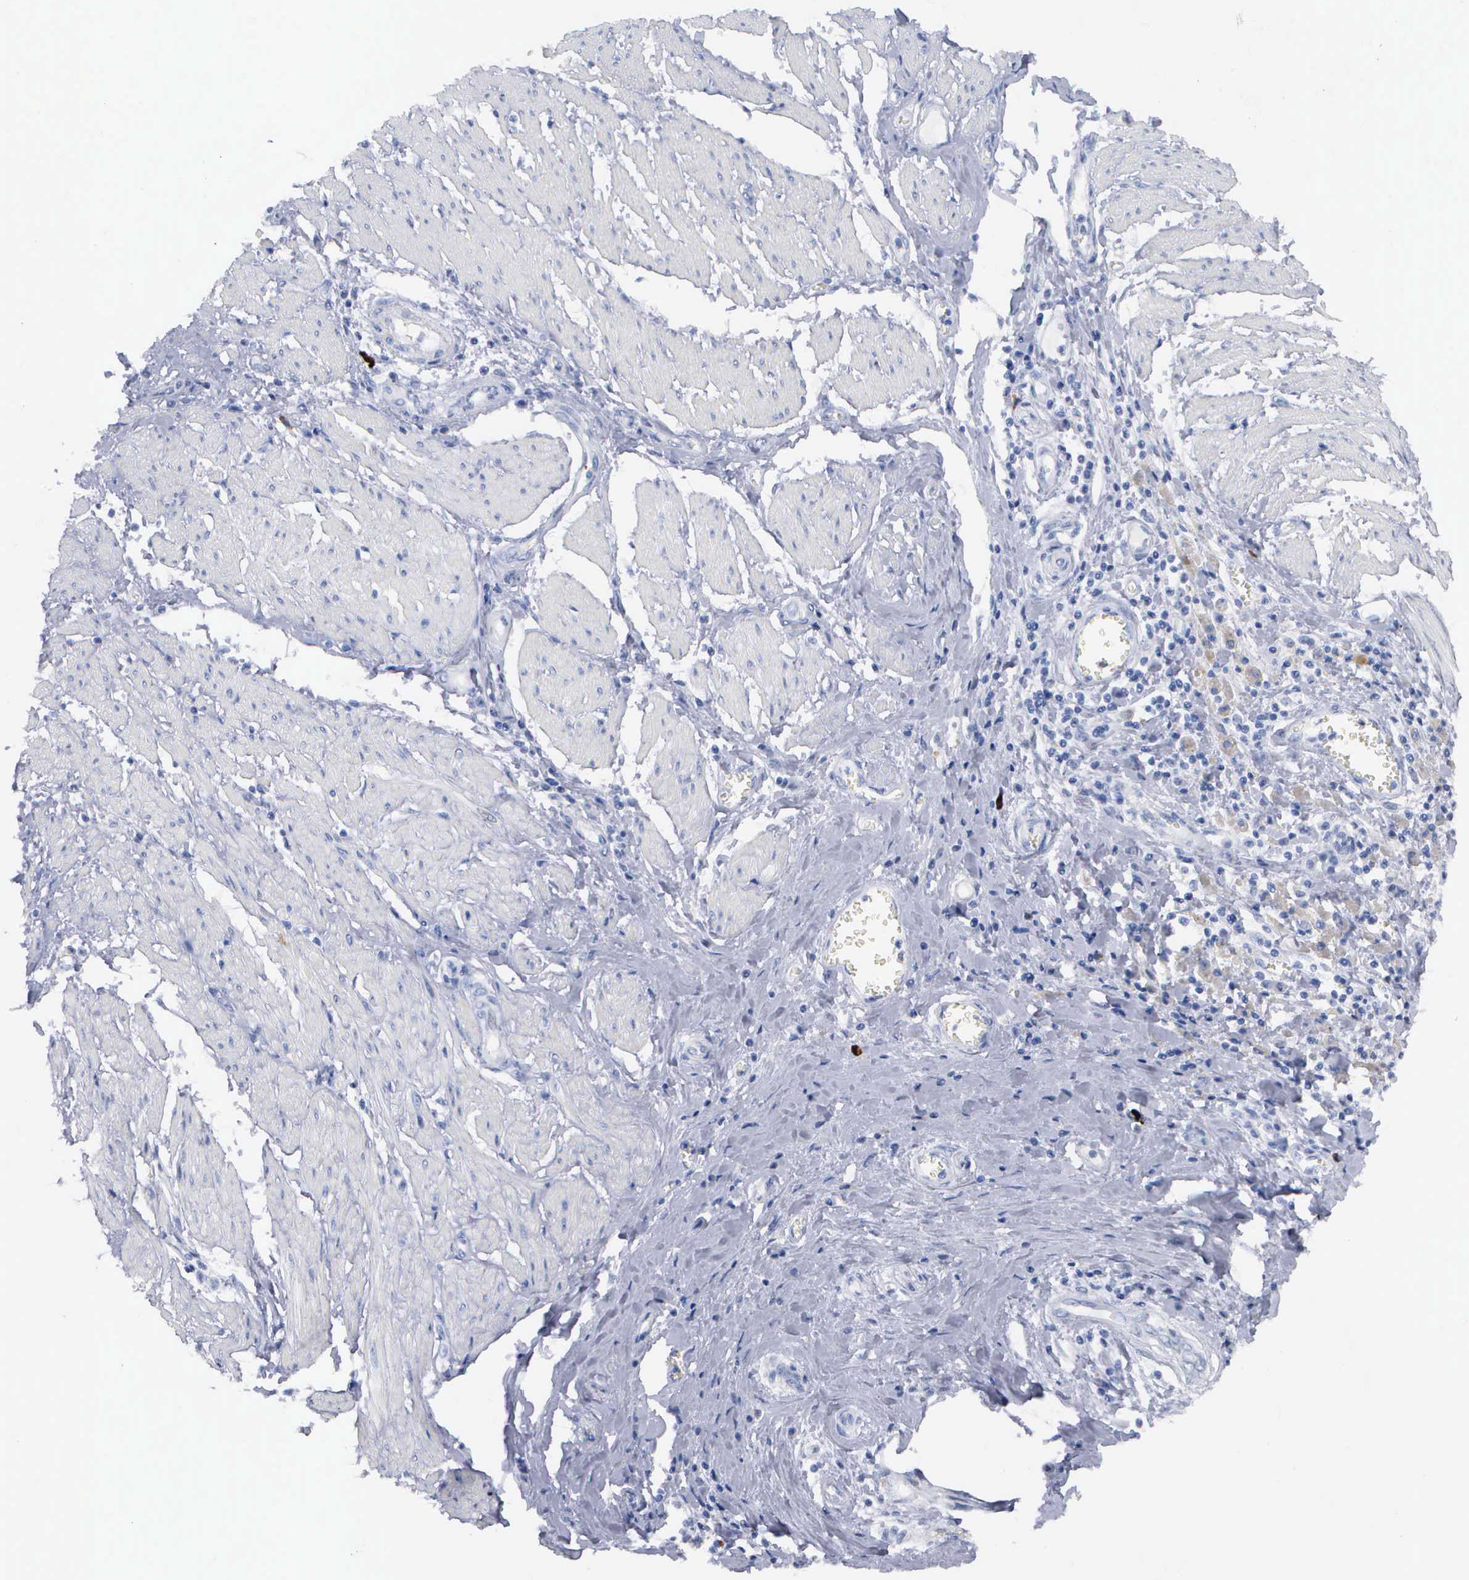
{"staining": {"intensity": "negative", "quantity": "none", "location": "none"}, "tissue": "pancreatic cancer", "cell_type": "Tumor cells", "image_type": "cancer", "snomed": [{"axis": "morphology", "description": "Adenocarcinoma, NOS"}, {"axis": "topography", "description": "Pancreas"}], "caption": "The histopathology image displays no significant staining in tumor cells of adenocarcinoma (pancreatic).", "gene": "ASPHD2", "patient": {"sex": "female", "age": 70}}